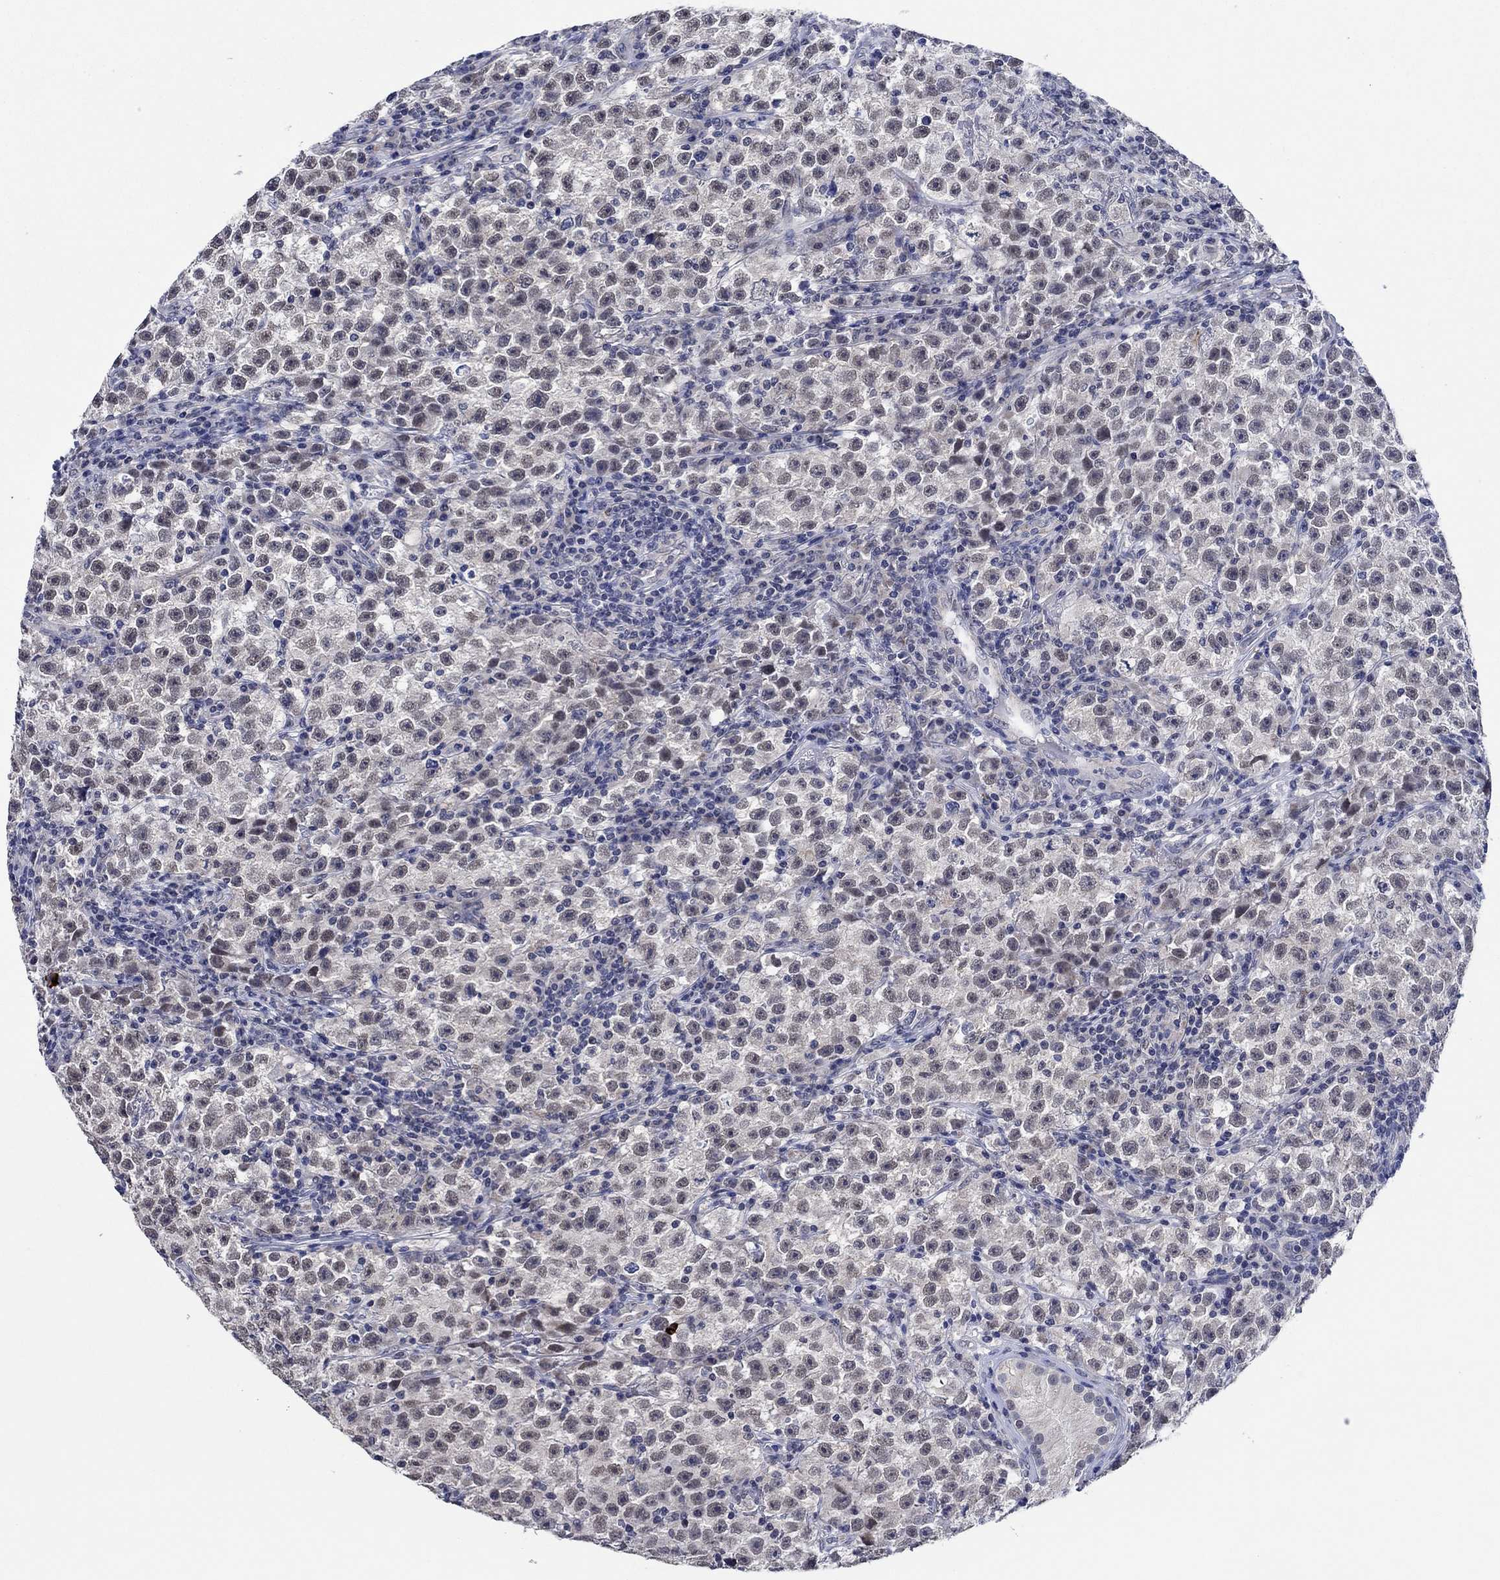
{"staining": {"intensity": "negative", "quantity": "none", "location": "none"}, "tissue": "testis cancer", "cell_type": "Tumor cells", "image_type": "cancer", "snomed": [{"axis": "morphology", "description": "Seminoma, NOS"}, {"axis": "topography", "description": "Testis"}], "caption": "Immunohistochemical staining of human seminoma (testis) shows no significant positivity in tumor cells.", "gene": "PRRT3", "patient": {"sex": "male", "age": 22}}